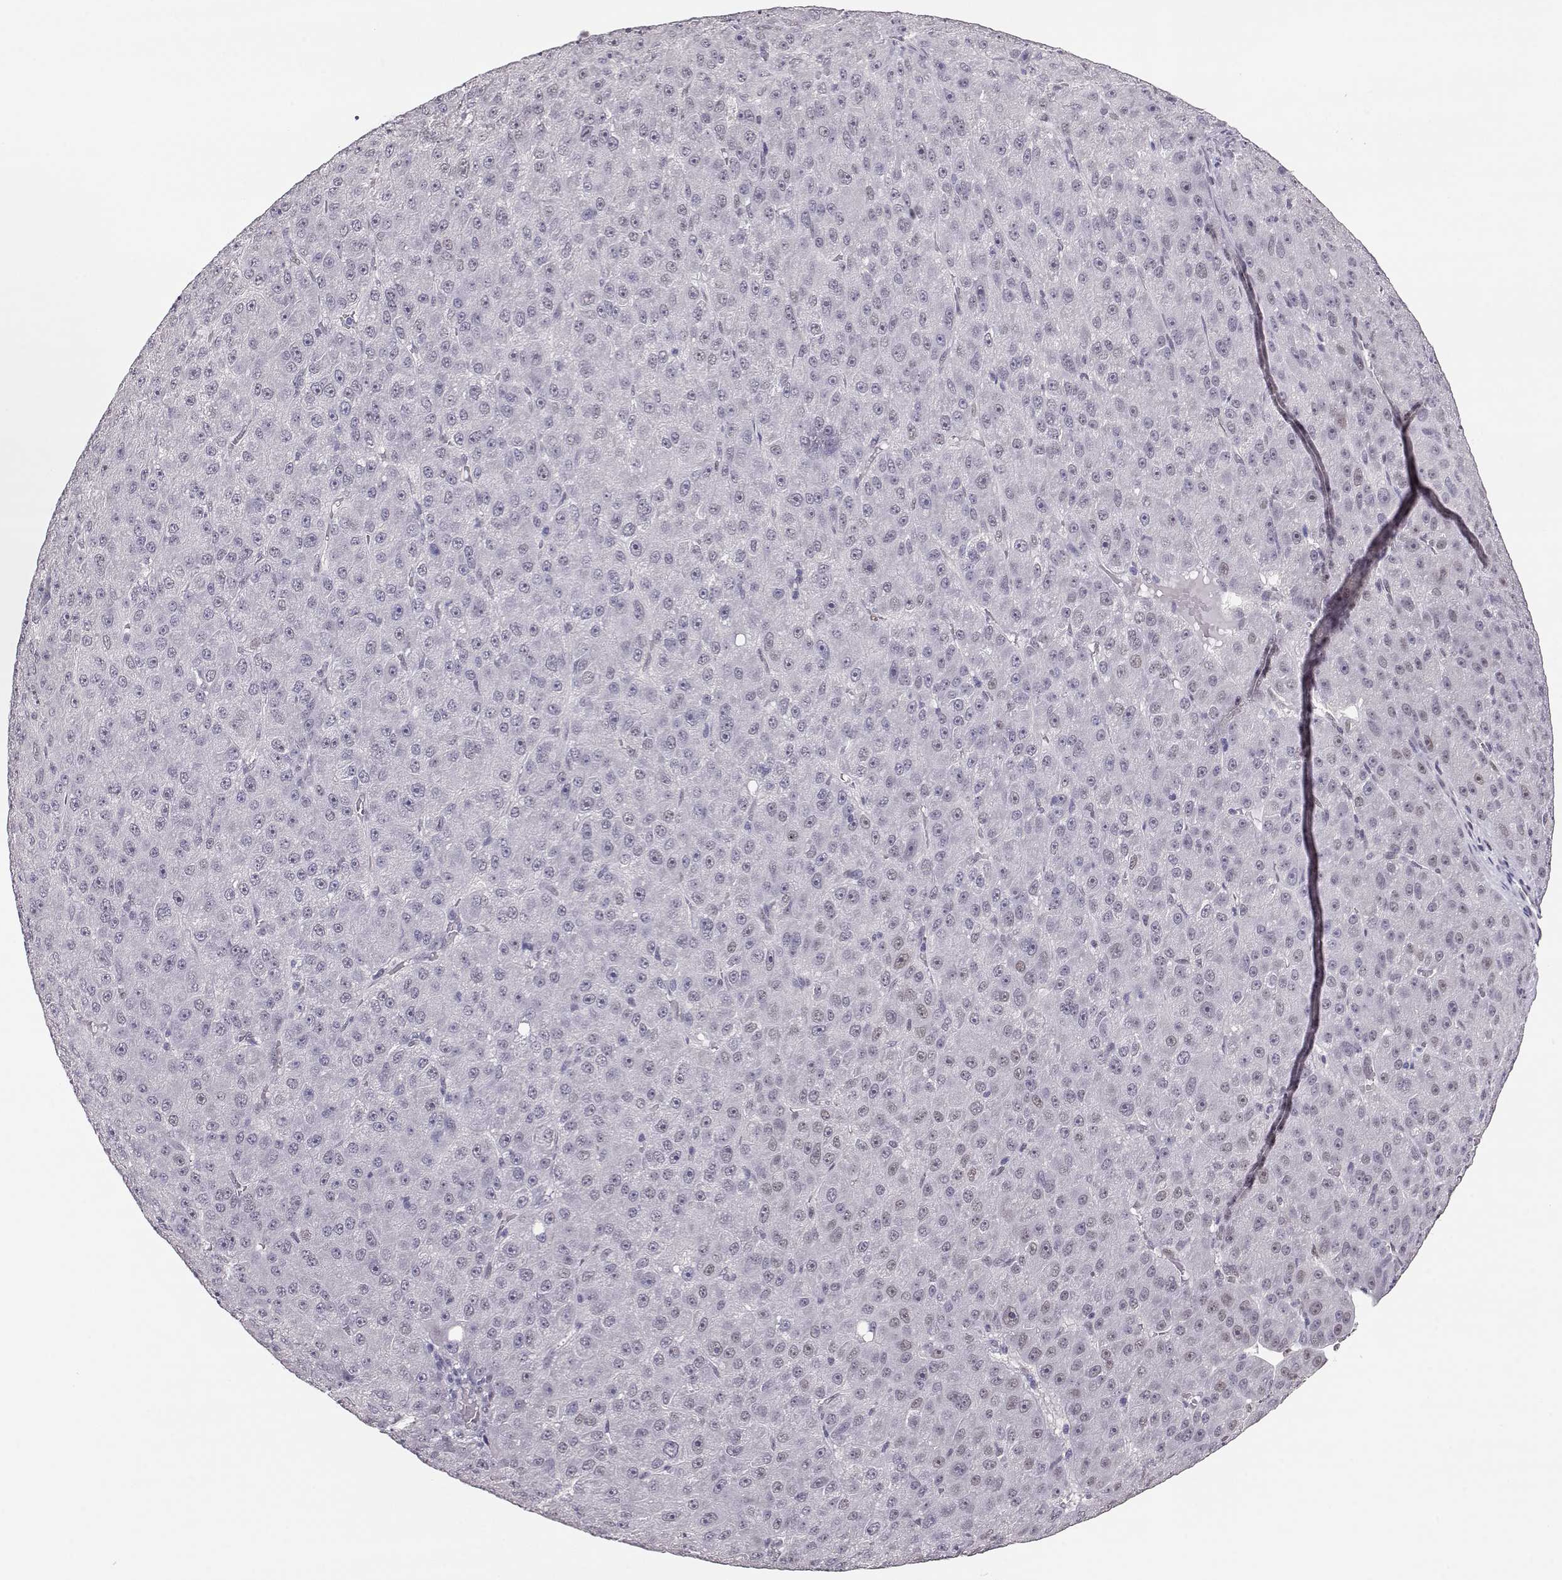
{"staining": {"intensity": "negative", "quantity": "none", "location": "none"}, "tissue": "liver cancer", "cell_type": "Tumor cells", "image_type": "cancer", "snomed": [{"axis": "morphology", "description": "Carcinoma, Hepatocellular, NOS"}, {"axis": "topography", "description": "Liver"}], "caption": "Liver cancer (hepatocellular carcinoma) stained for a protein using immunohistochemistry exhibits no positivity tumor cells.", "gene": "POLI", "patient": {"sex": "male", "age": 67}}